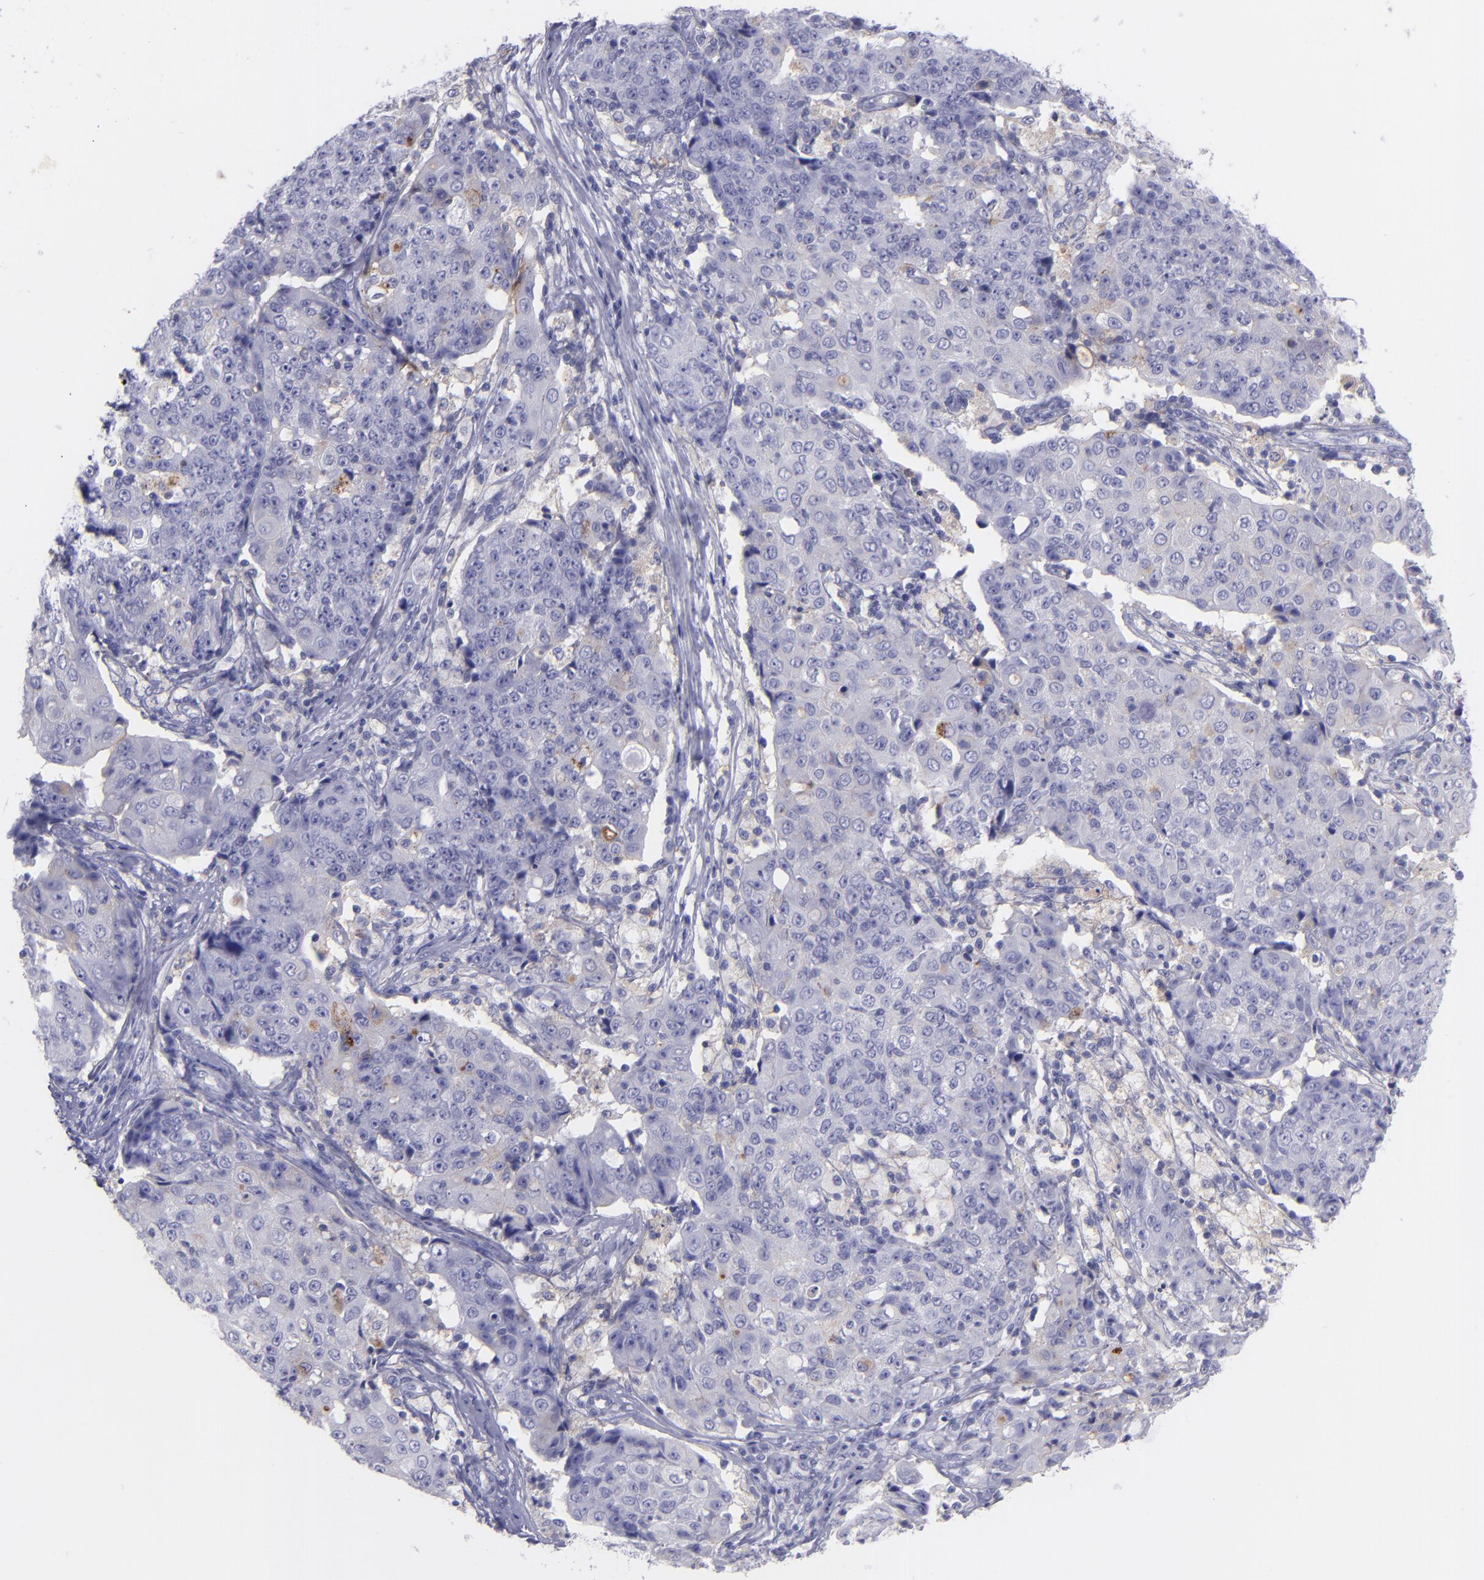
{"staining": {"intensity": "negative", "quantity": "none", "location": "none"}, "tissue": "ovarian cancer", "cell_type": "Tumor cells", "image_type": "cancer", "snomed": [{"axis": "morphology", "description": "Carcinoma, endometroid"}, {"axis": "topography", "description": "Ovary"}], "caption": "A photomicrograph of human ovarian cancer (endometroid carcinoma) is negative for staining in tumor cells.", "gene": "CD82", "patient": {"sex": "female", "age": 42}}